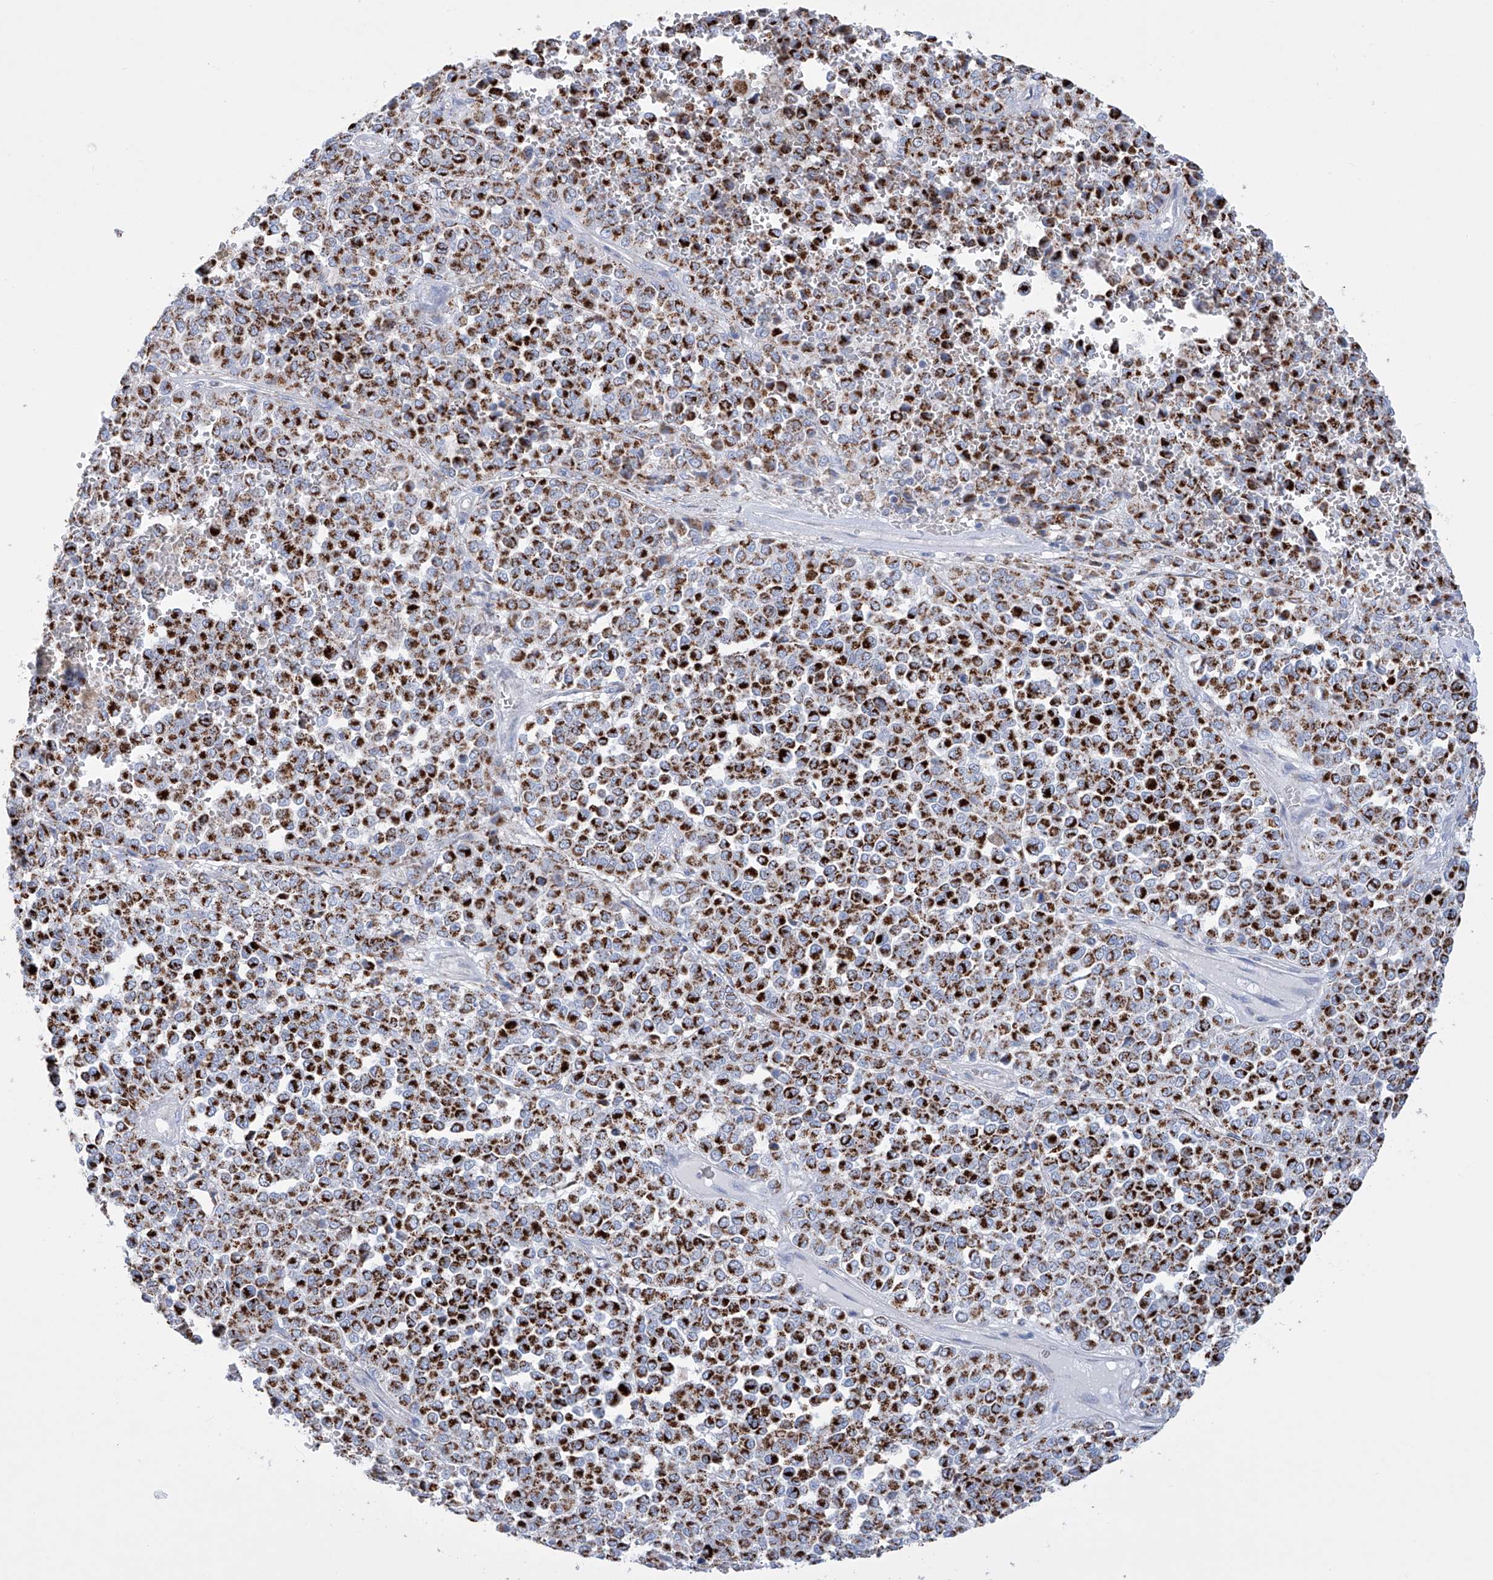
{"staining": {"intensity": "strong", "quantity": ">75%", "location": "cytoplasmic/membranous"}, "tissue": "melanoma", "cell_type": "Tumor cells", "image_type": "cancer", "snomed": [{"axis": "morphology", "description": "Malignant melanoma, Metastatic site"}, {"axis": "topography", "description": "Pancreas"}], "caption": "The image reveals a brown stain indicating the presence of a protein in the cytoplasmic/membranous of tumor cells in malignant melanoma (metastatic site).", "gene": "ALDH6A1", "patient": {"sex": "female", "age": 30}}